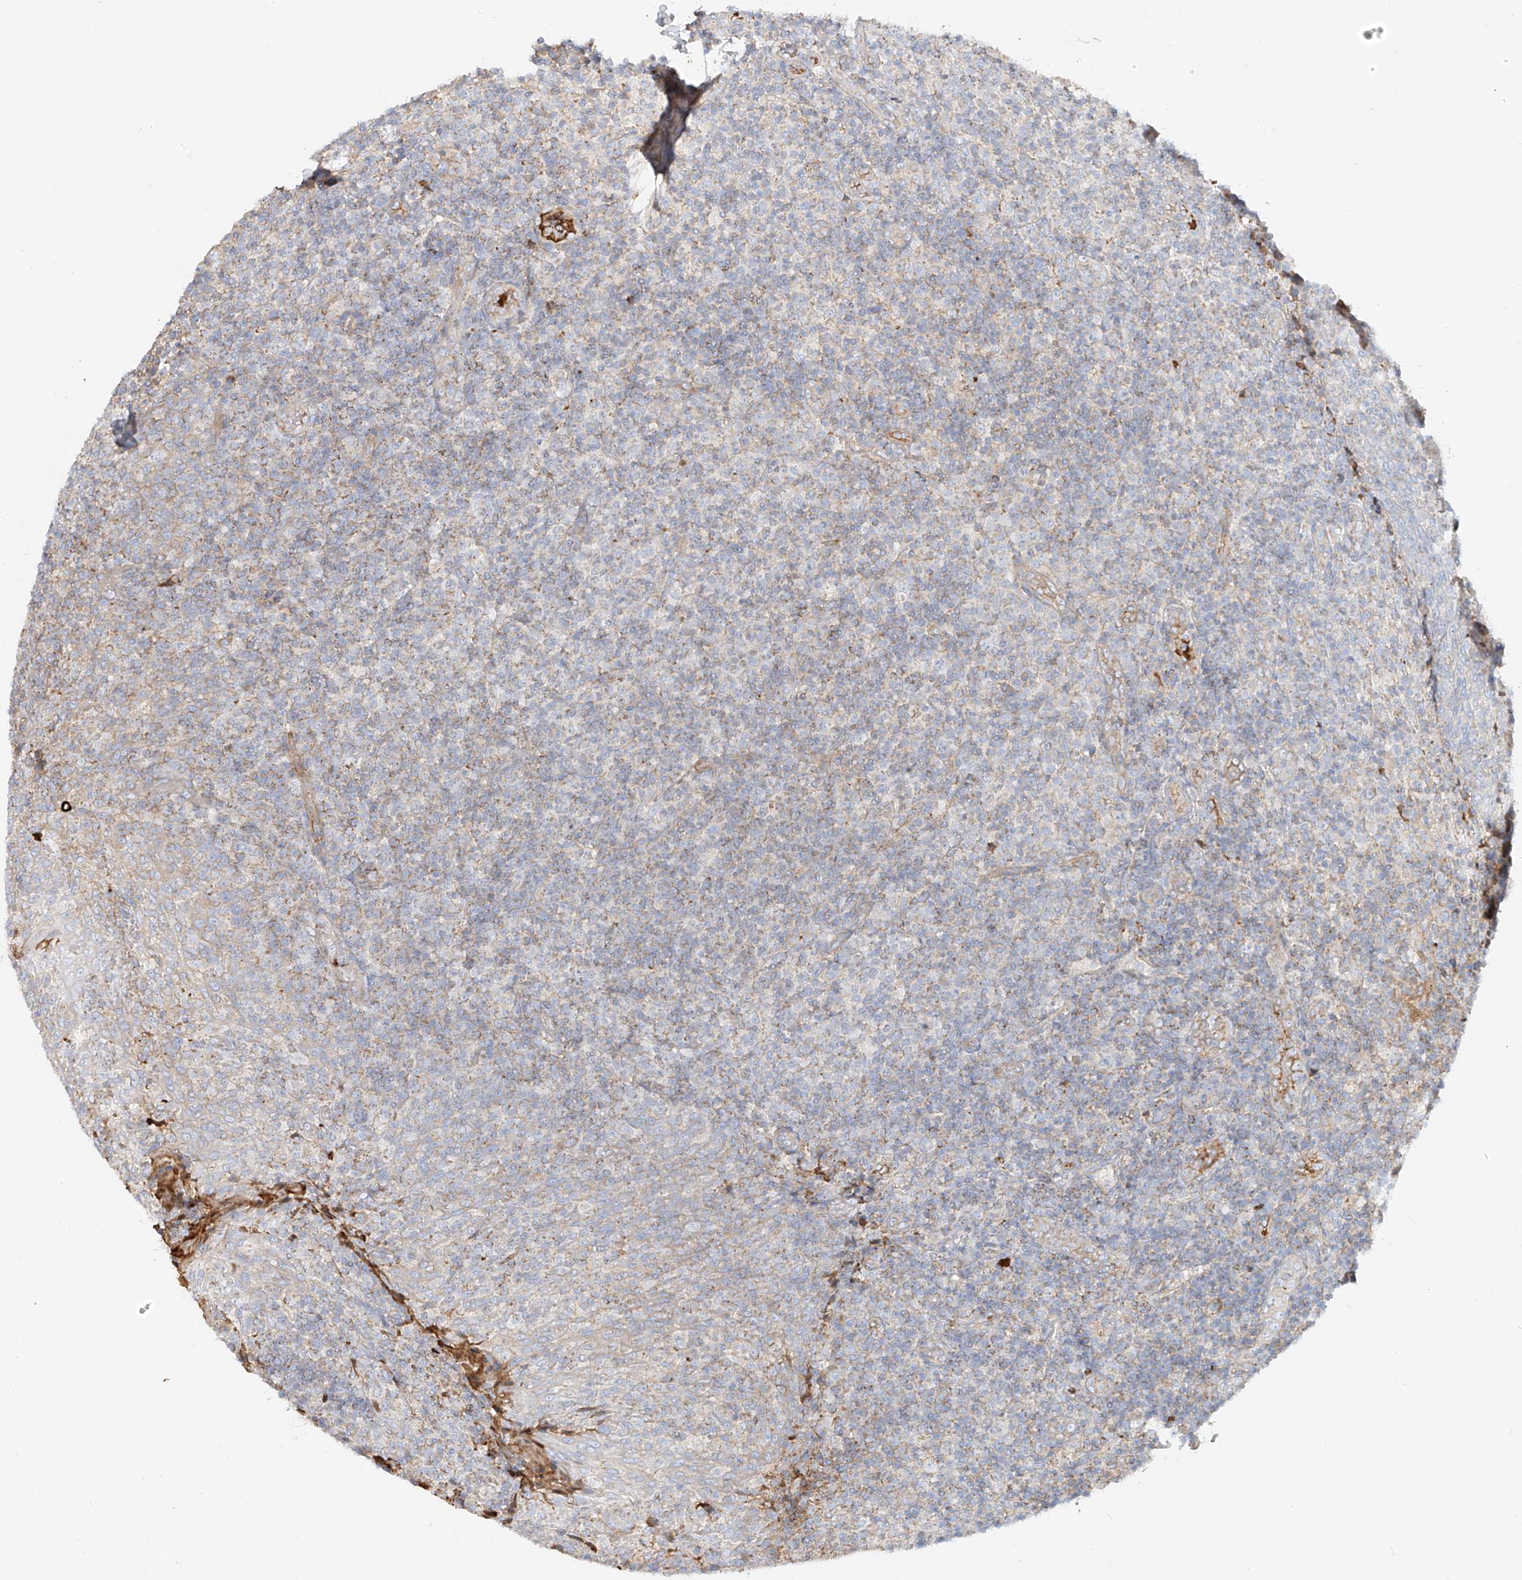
{"staining": {"intensity": "negative", "quantity": "none", "location": "none"}, "tissue": "tonsil", "cell_type": "Germinal center cells", "image_type": "normal", "snomed": [{"axis": "morphology", "description": "Normal tissue, NOS"}, {"axis": "topography", "description": "Tonsil"}], "caption": "This histopathology image is of normal tonsil stained with immunohistochemistry to label a protein in brown with the nuclei are counter-stained blue. There is no staining in germinal center cells. The staining is performed using DAB brown chromogen with nuclei counter-stained in using hematoxylin.", "gene": "OCSTAMP", "patient": {"sex": "female", "age": 19}}